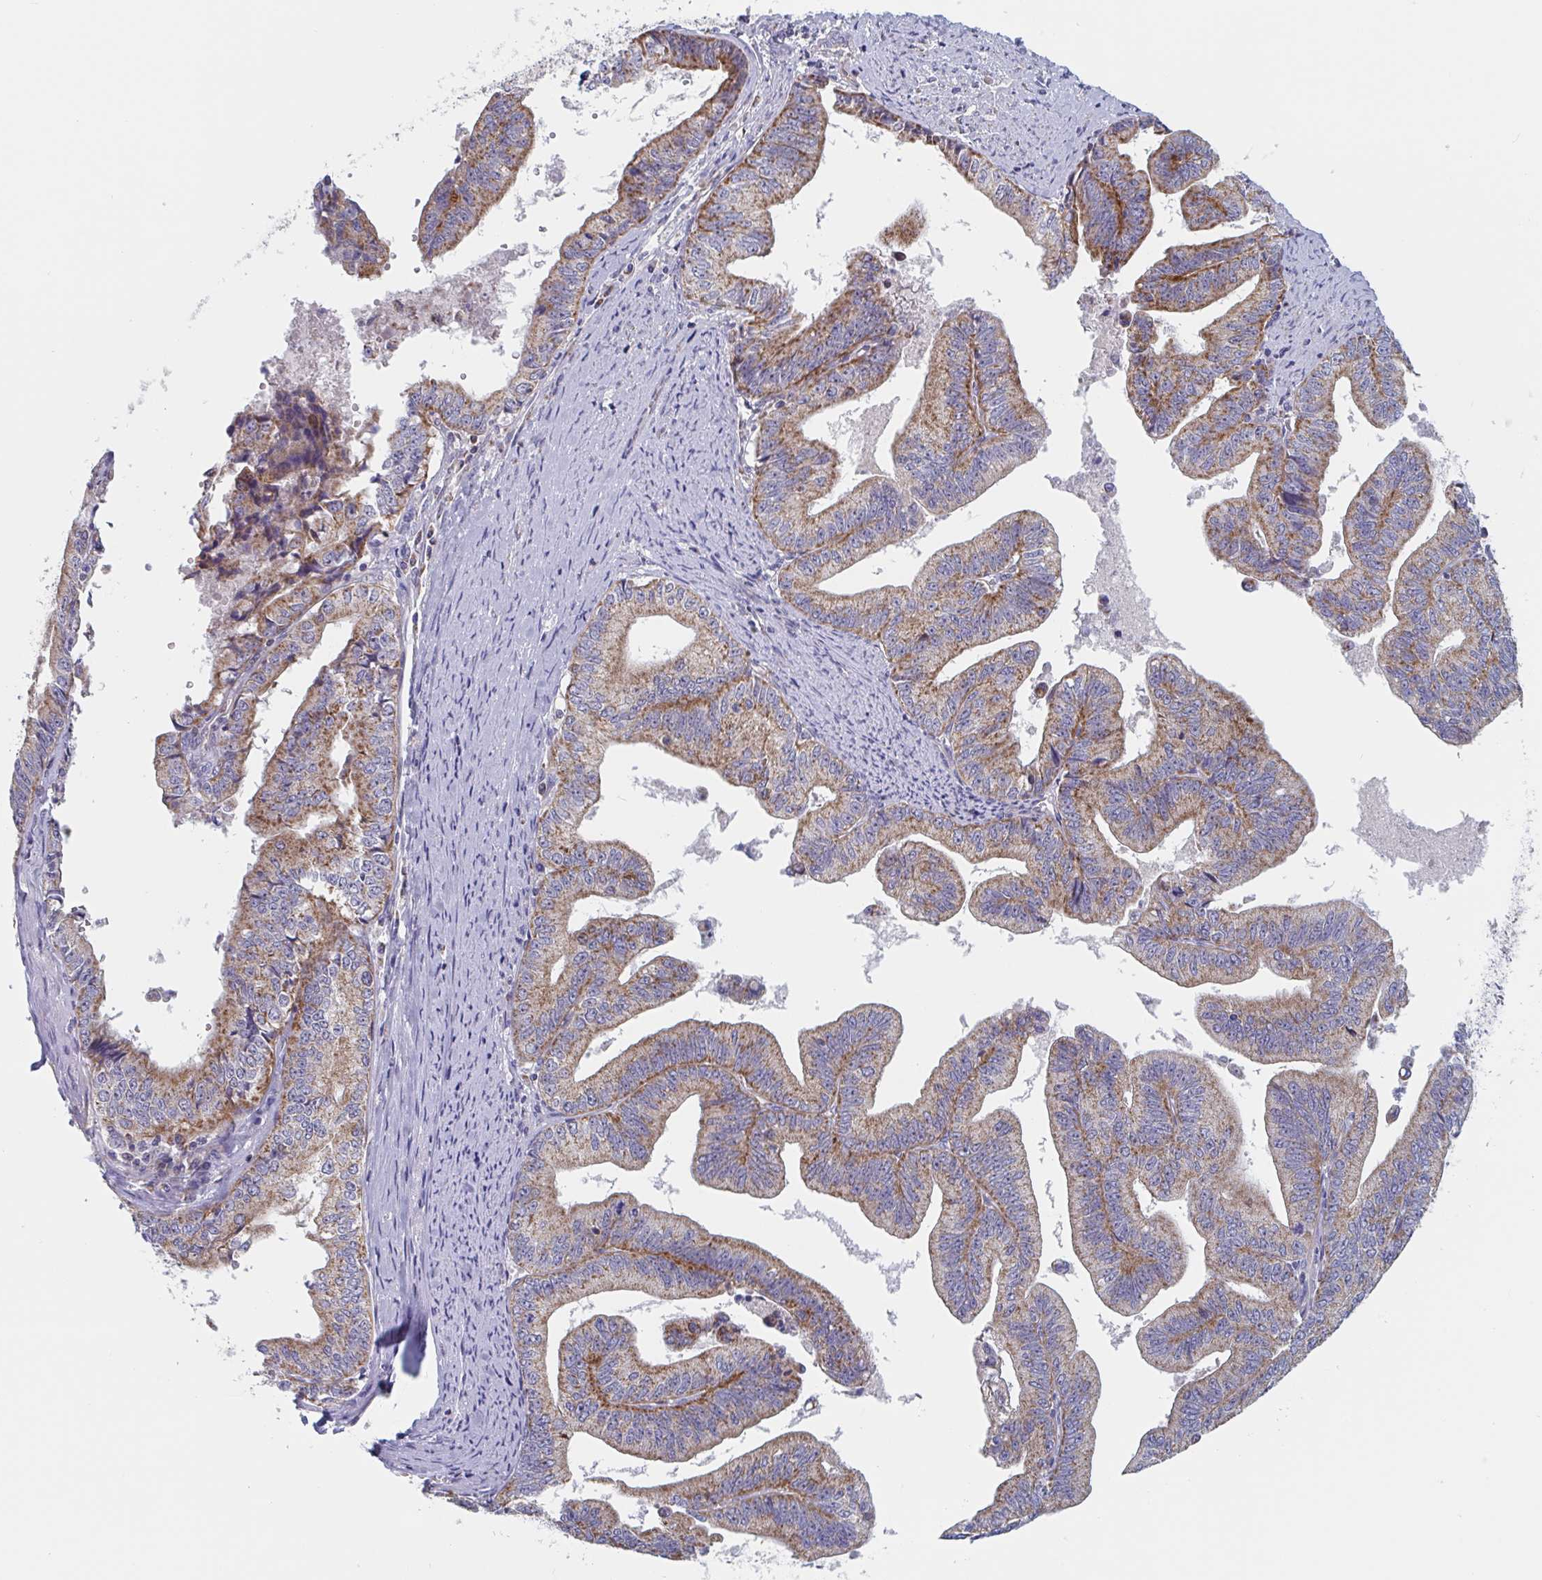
{"staining": {"intensity": "moderate", "quantity": ">75%", "location": "cytoplasmic/membranous"}, "tissue": "endometrial cancer", "cell_type": "Tumor cells", "image_type": "cancer", "snomed": [{"axis": "morphology", "description": "Adenocarcinoma, NOS"}, {"axis": "topography", "description": "Endometrium"}], "caption": "Protein staining shows moderate cytoplasmic/membranous positivity in about >75% of tumor cells in endometrial cancer.", "gene": "MRPL53", "patient": {"sex": "female", "age": 65}}